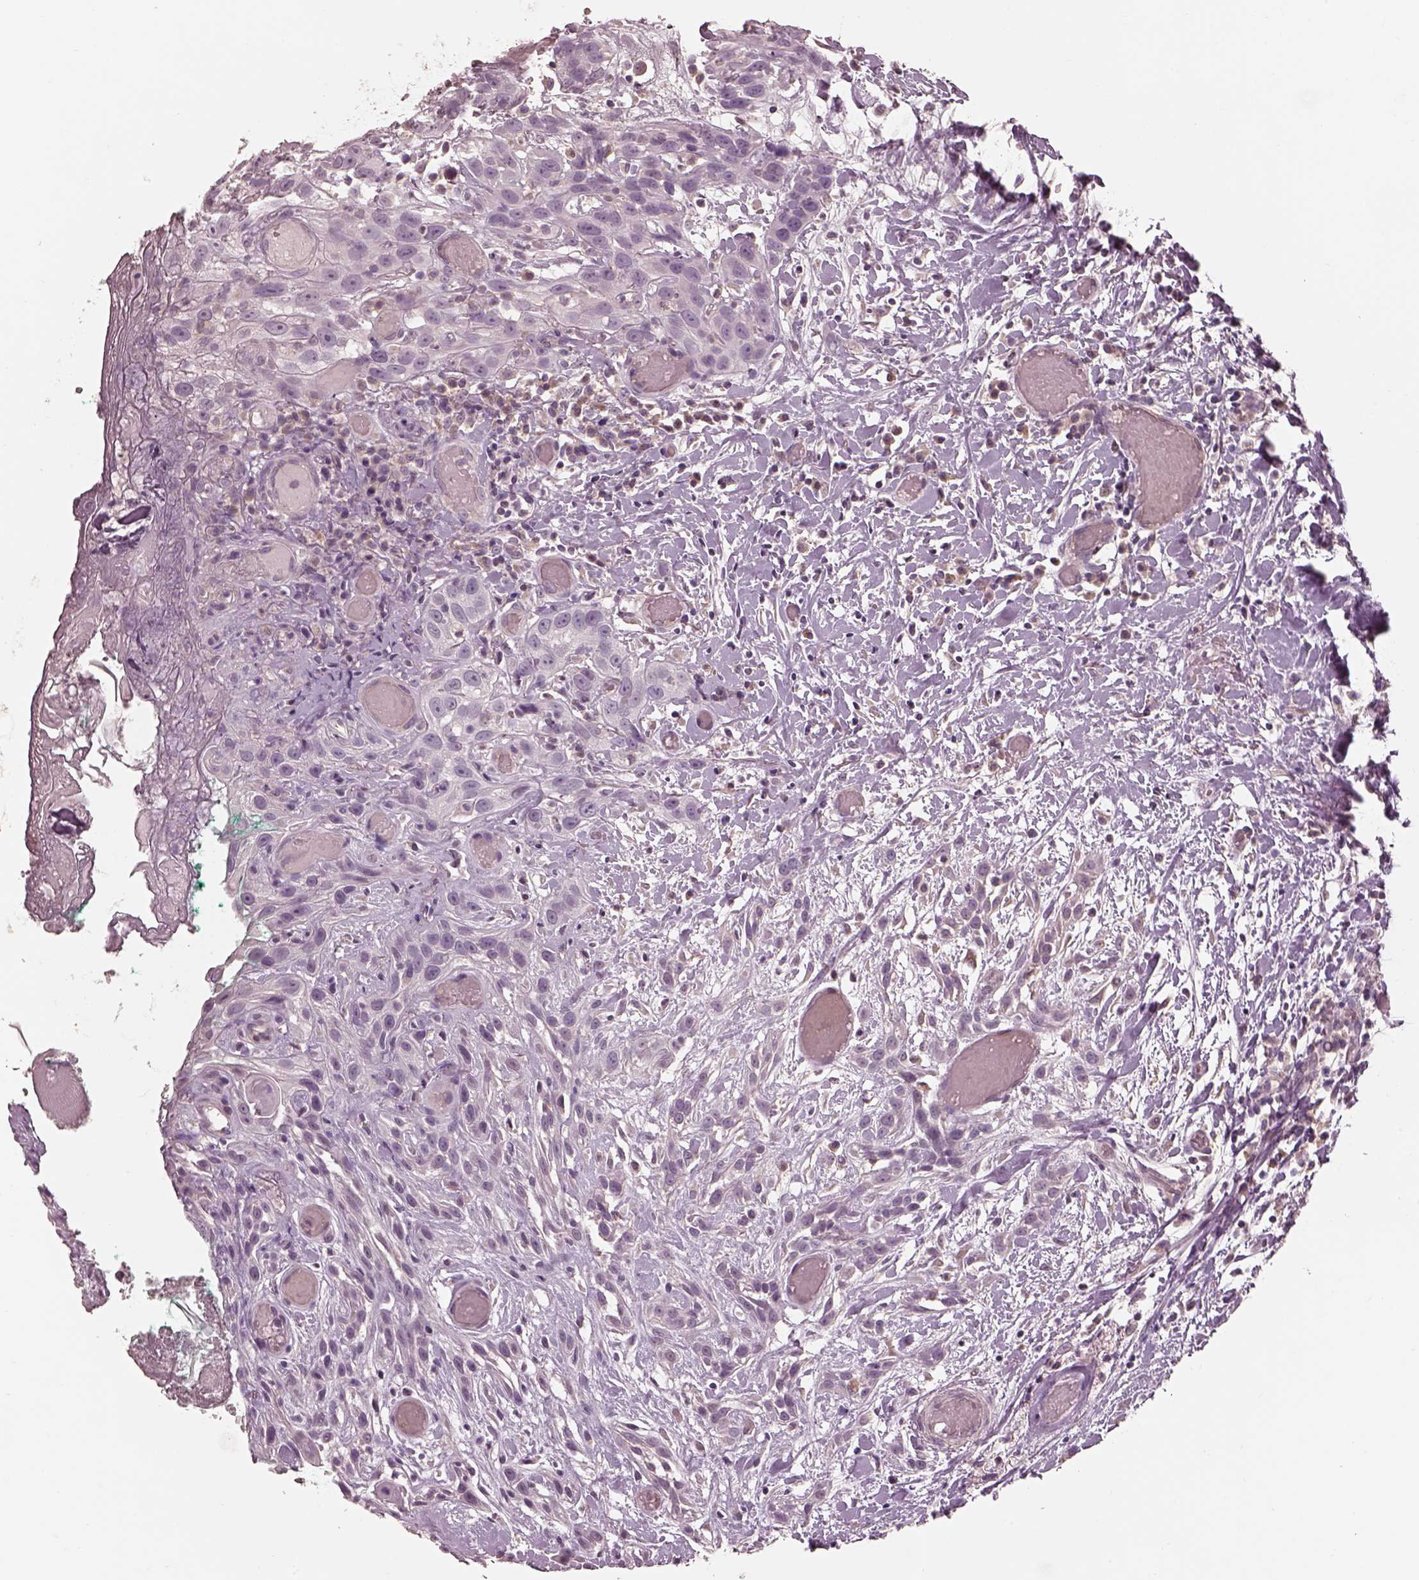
{"staining": {"intensity": "negative", "quantity": "none", "location": "none"}, "tissue": "head and neck cancer", "cell_type": "Tumor cells", "image_type": "cancer", "snomed": [{"axis": "morphology", "description": "Normal tissue, NOS"}, {"axis": "morphology", "description": "Squamous cell carcinoma, NOS"}, {"axis": "topography", "description": "Oral tissue"}, {"axis": "topography", "description": "Salivary gland"}, {"axis": "topography", "description": "Head-Neck"}], "caption": "A high-resolution micrograph shows IHC staining of head and neck squamous cell carcinoma, which shows no significant positivity in tumor cells. (DAB IHC visualized using brightfield microscopy, high magnification).", "gene": "PRKACG", "patient": {"sex": "female", "age": 62}}